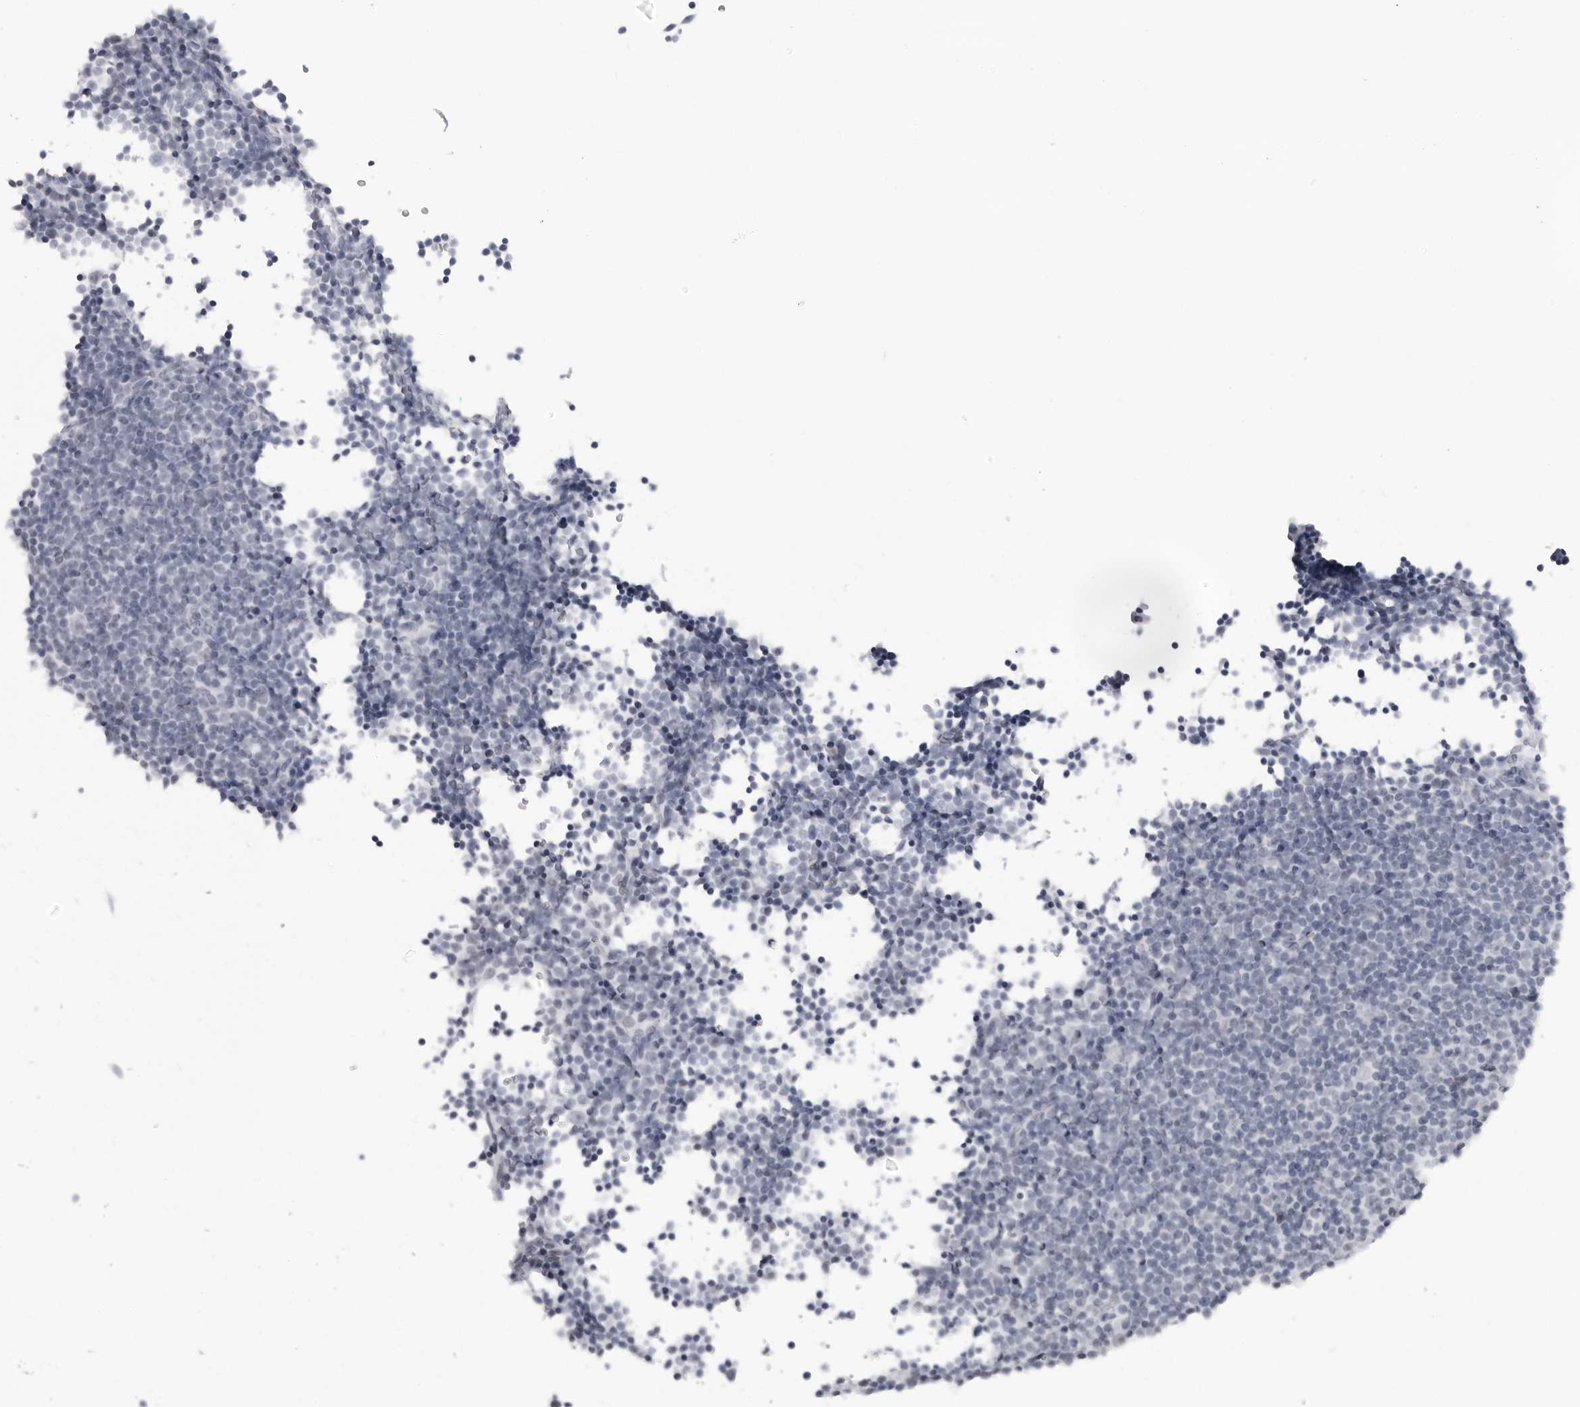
{"staining": {"intensity": "negative", "quantity": "none", "location": "none"}, "tissue": "lymphoma", "cell_type": "Tumor cells", "image_type": "cancer", "snomed": [{"axis": "morphology", "description": "Malignant lymphoma, non-Hodgkin's type, Low grade"}, {"axis": "topography", "description": "Lymph node"}], "caption": "Immunohistochemistry micrograph of neoplastic tissue: malignant lymphoma, non-Hodgkin's type (low-grade) stained with DAB (3,3'-diaminobenzidine) exhibits no significant protein staining in tumor cells.", "gene": "ESPN", "patient": {"sex": "female", "age": 67}}